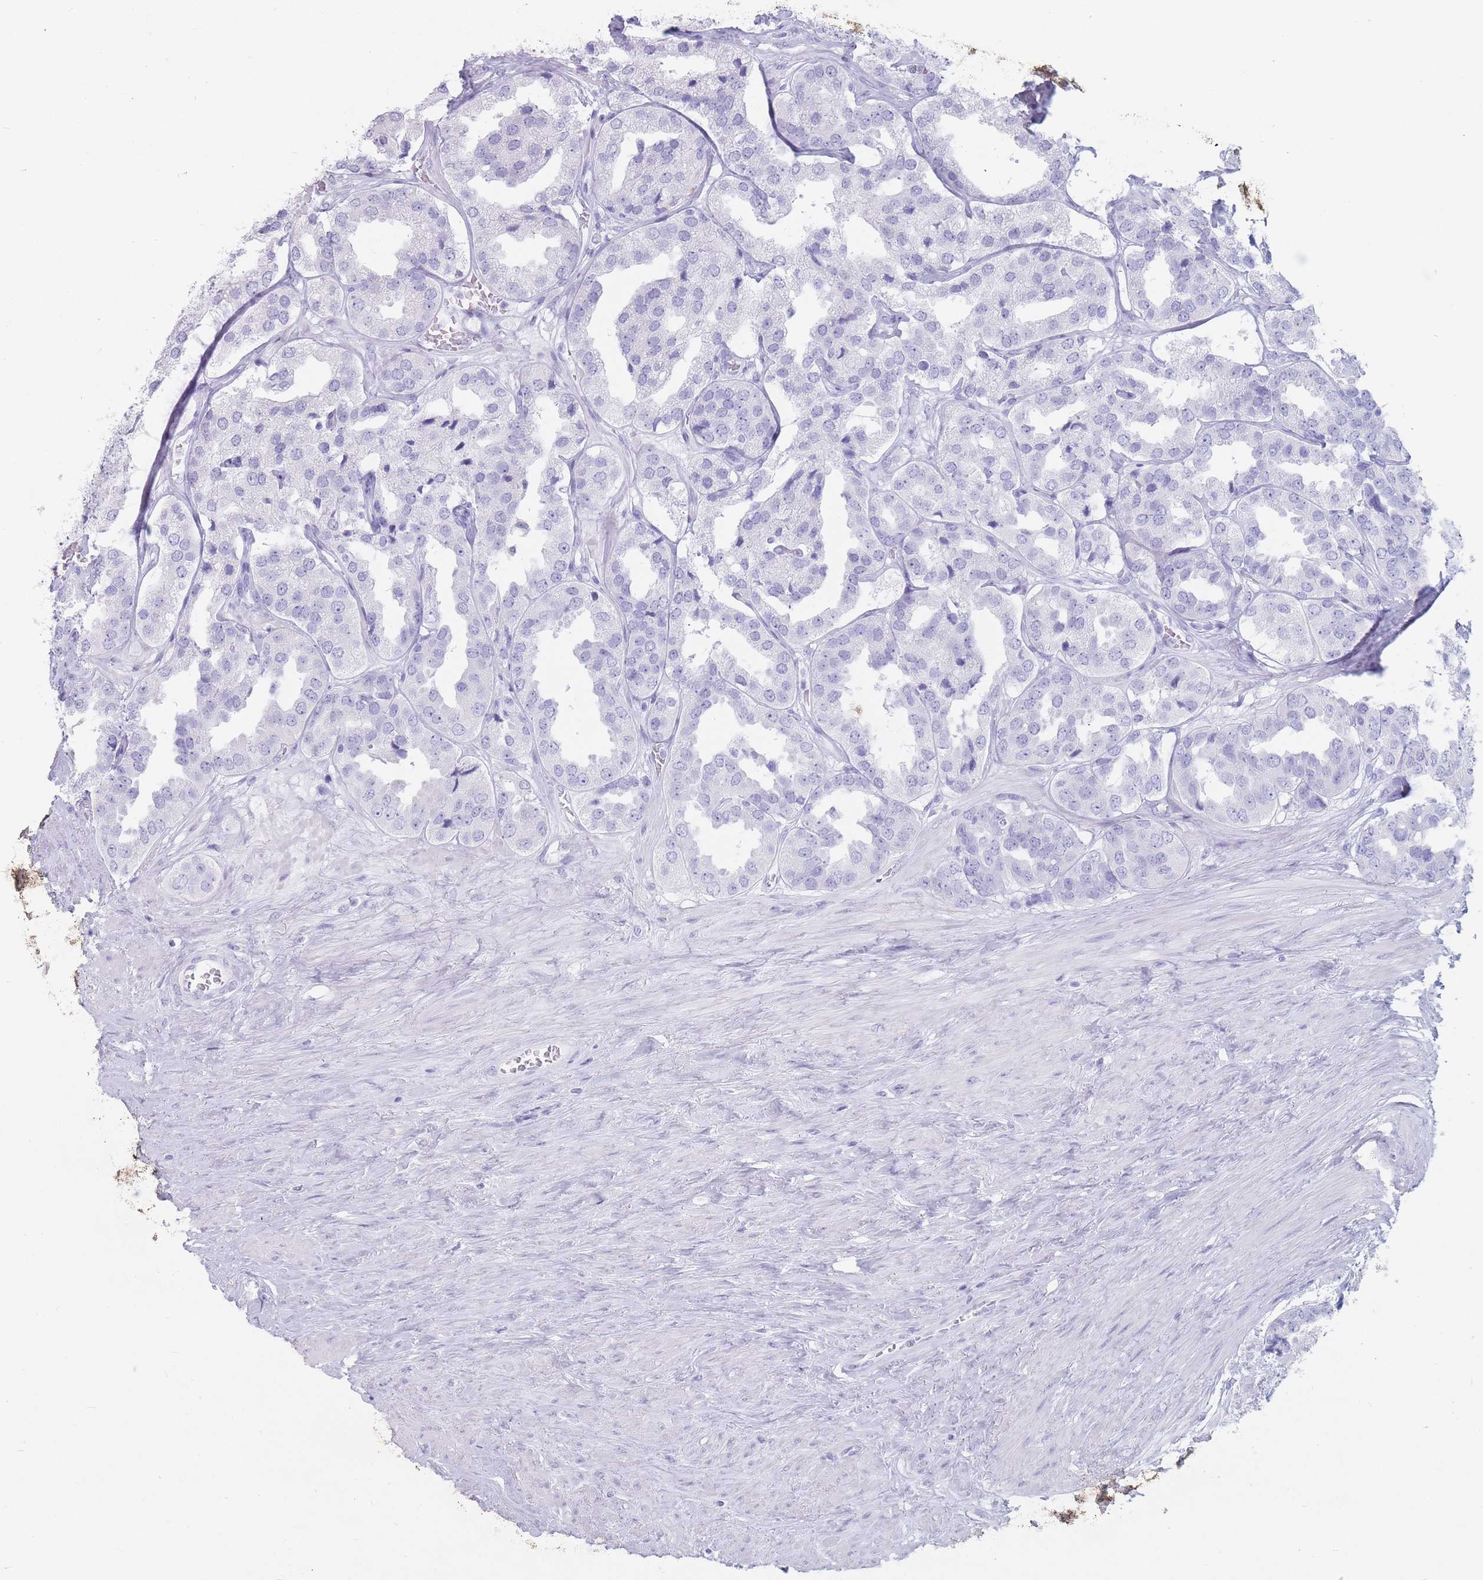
{"staining": {"intensity": "negative", "quantity": "none", "location": "none"}, "tissue": "prostate cancer", "cell_type": "Tumor cells", "image_type": "cancer", "snomed": [{"axis": "morphology", "description": "Adenocarcinoma, High grade"}, {"axis": "topography", "description": "Prostate"}], "caption": "Micrograph shows no significant protein positivity in tumor cells of high-grade adenocarcinoma (prostate). (Brightfield microscopy of DAB immunohistochemistry at high magnification).", "gene": "ST3GAL5", "patient": {"sex": "male", "age": 63}}